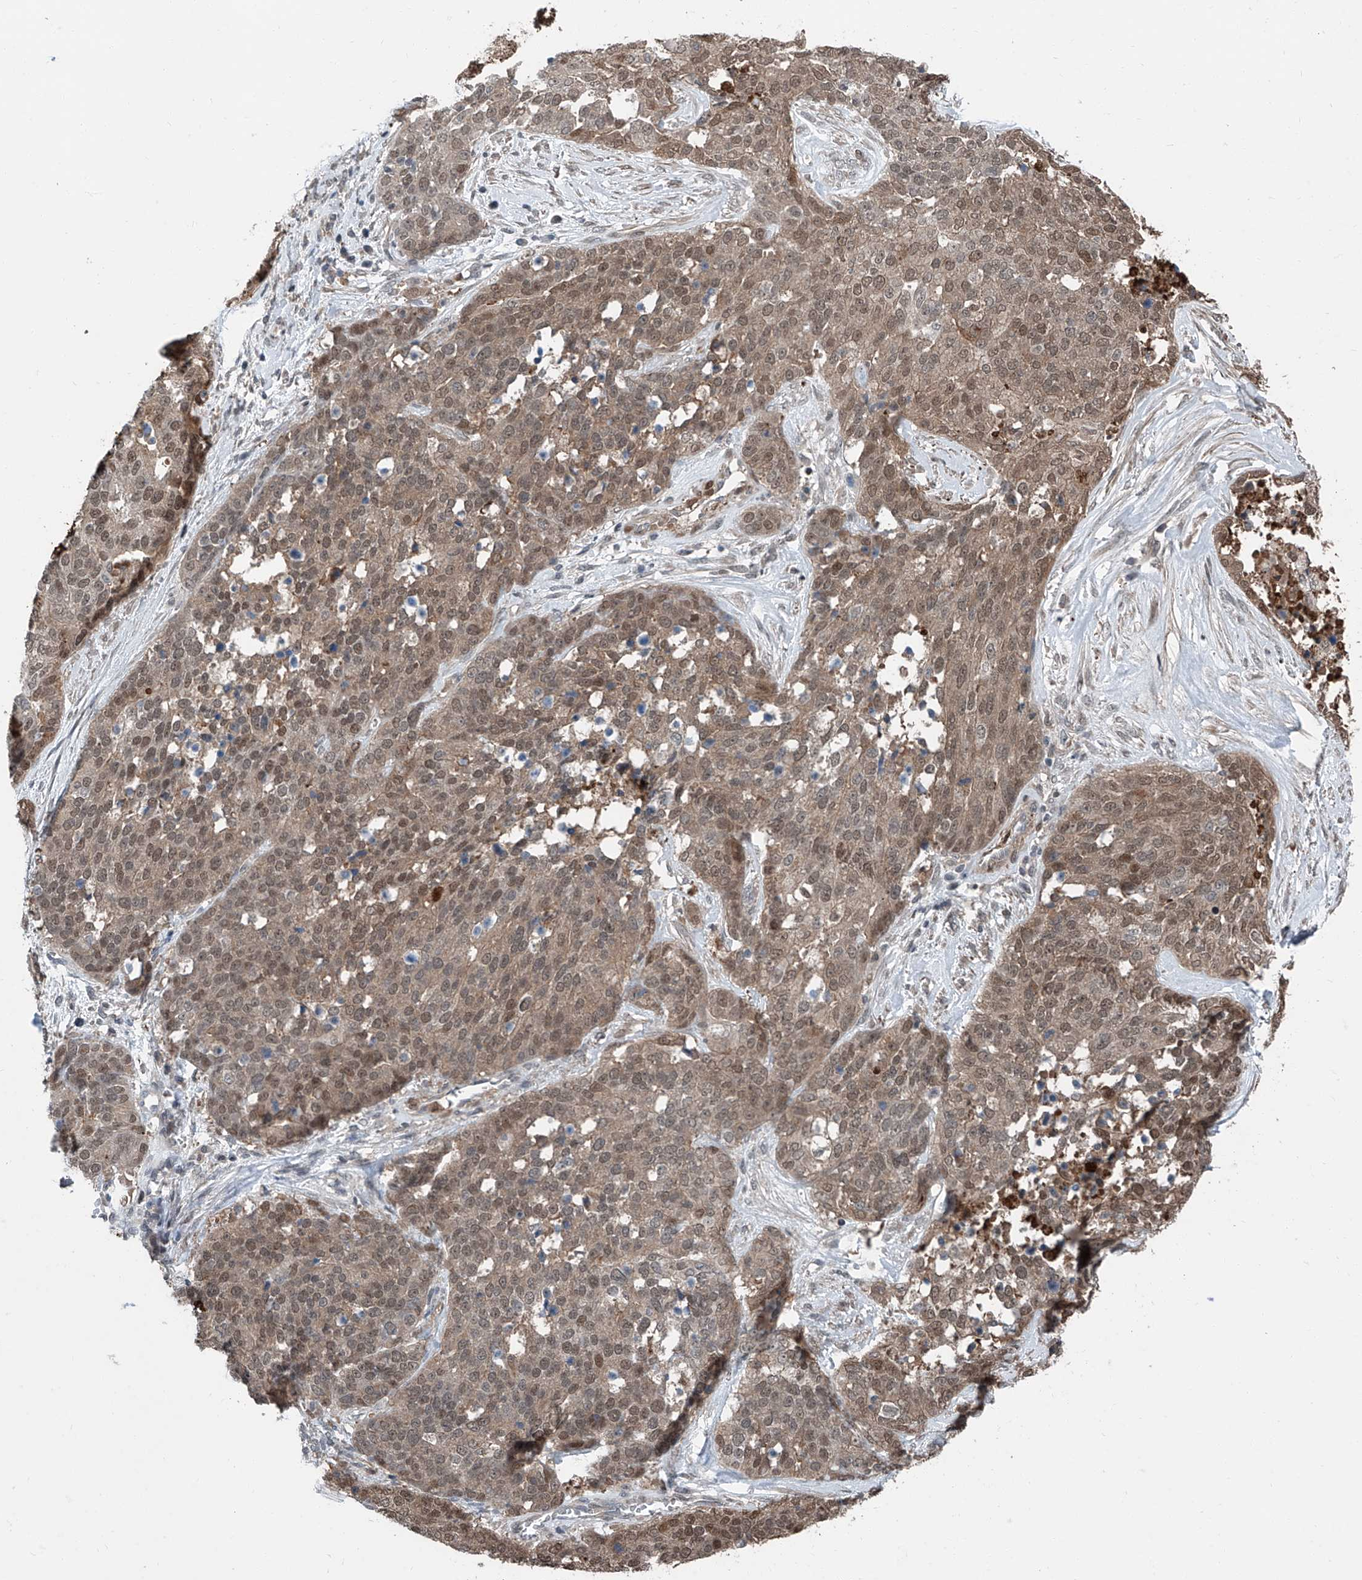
{"staining": {"intensity": "moderate", "quantity": ">75%", "location": "cytoplasmic/membranous,nuclear"}, "tissue": "ovarian cancer", "cell_type": "Tumor cells", "image_type": "cancer", "snomed": [{"axis": "morphology", "description": "Cystadenocarcinoma, serous, NOS"}, {"axis": "topography", "description": "Ovary"}], "caption": "Immunohistochemistry (IHC) image of neoplastic tissue: human serous cystadenocarcinoma (ovarian) stained using immunohistochemistry exhibits medium levels of moderate protein expression localized specifically in the cytoplasmic/membranous and nuclear of tumor cells, appearing as a cytoplasmic/membranous and nuclear brown color.", "gene": "HSPA6", "patient": {"sex": "female", "age": 44}}